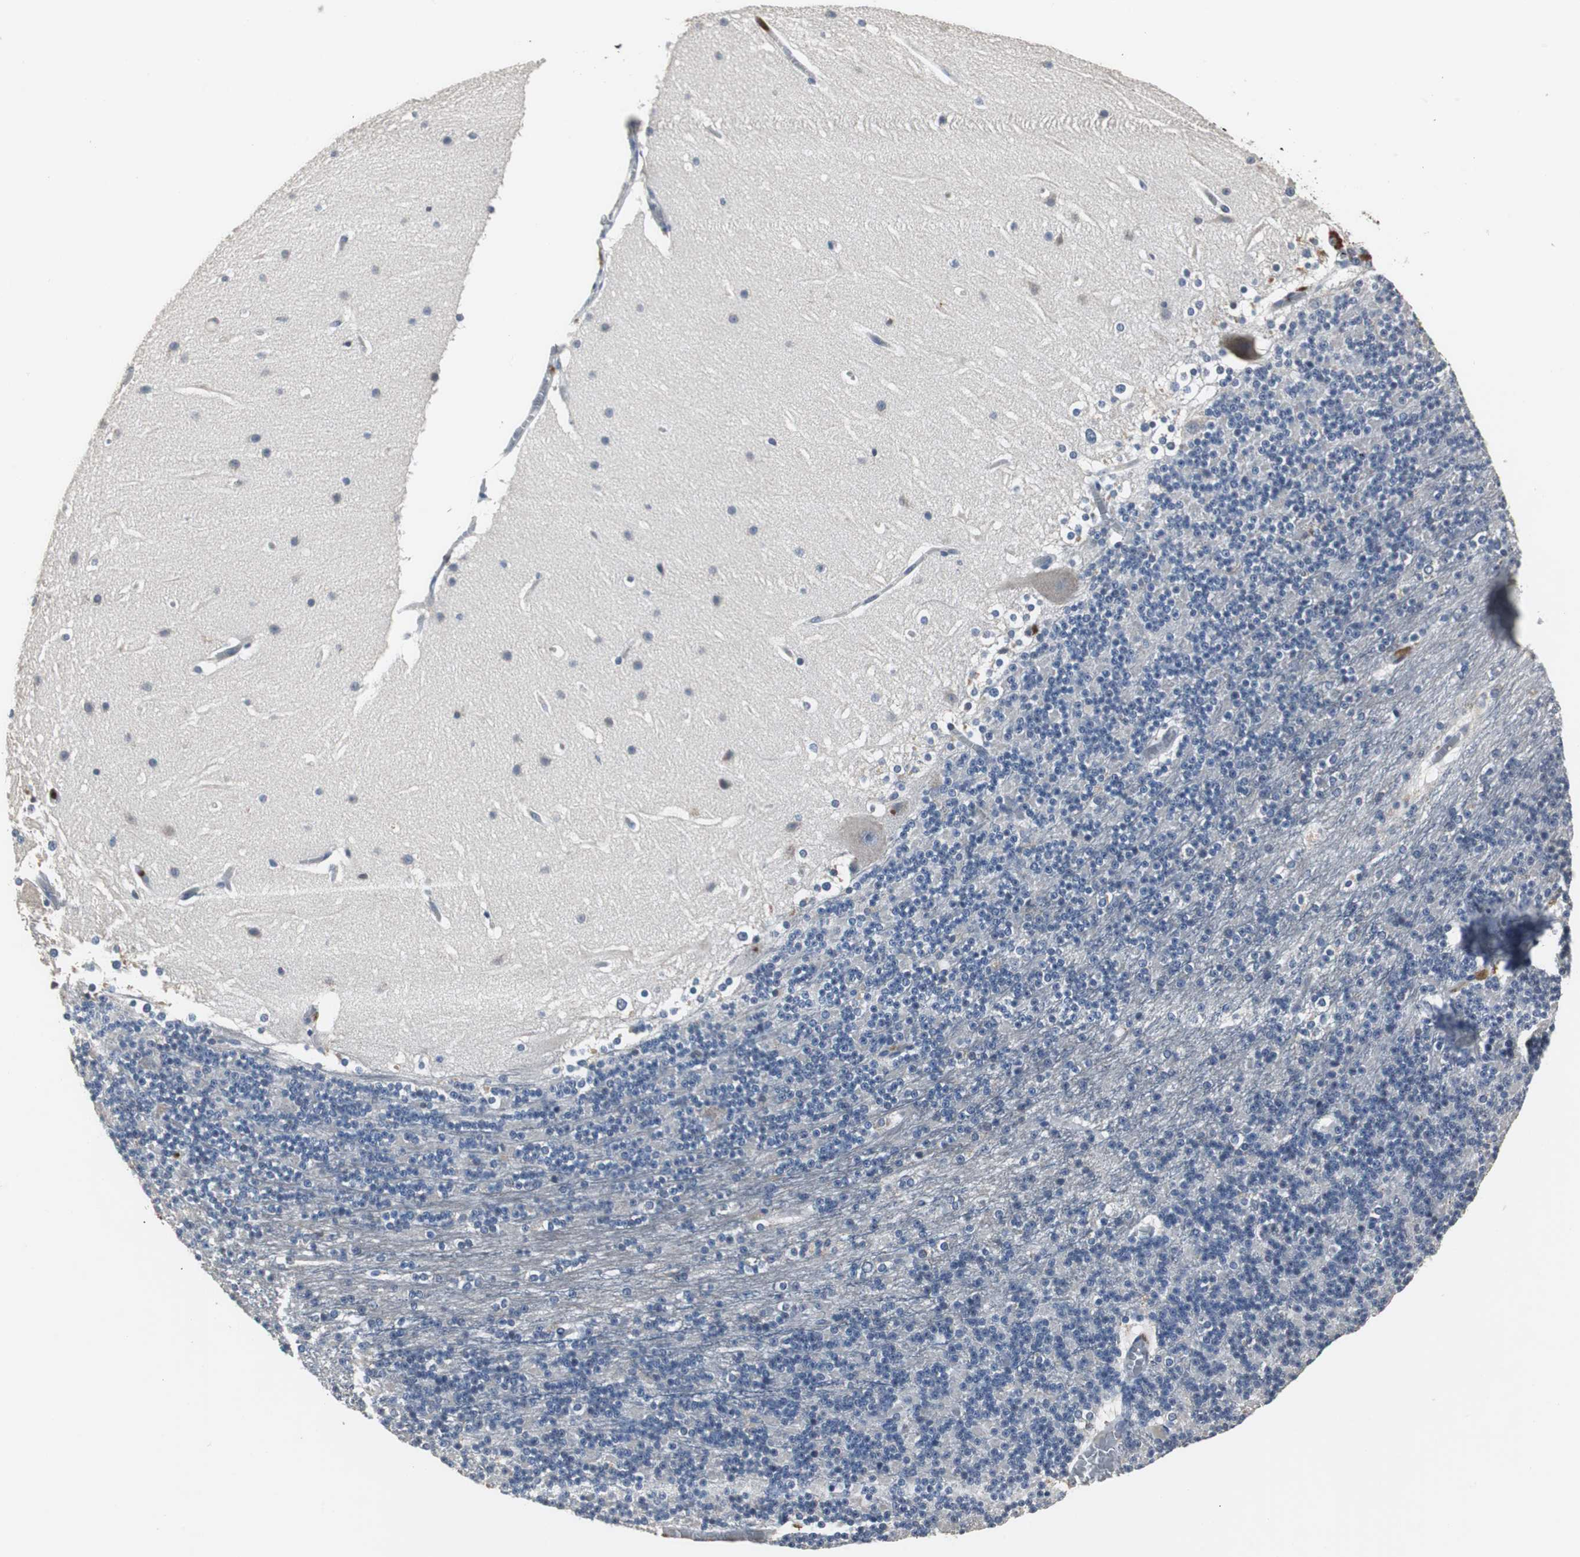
{"staining": {"intensity": "negative", "quantity": "none", "location": "none"}, "tissue": "cerebellum", "cell_type": "Cells in granular layer", "image_type": "normal", "snomed": [{"axis": "morphology", "description": "Normal tissue, NOS"}, {"axis": "topography", "description": "Cerebellum"}], "caption": "Cells in granular layer show no significant staining in benign cerebellum. (IHC, brightfield microscopy, high magnification).", "gene": "NCF2", "patient": {"sex": "female", "age": 19}}